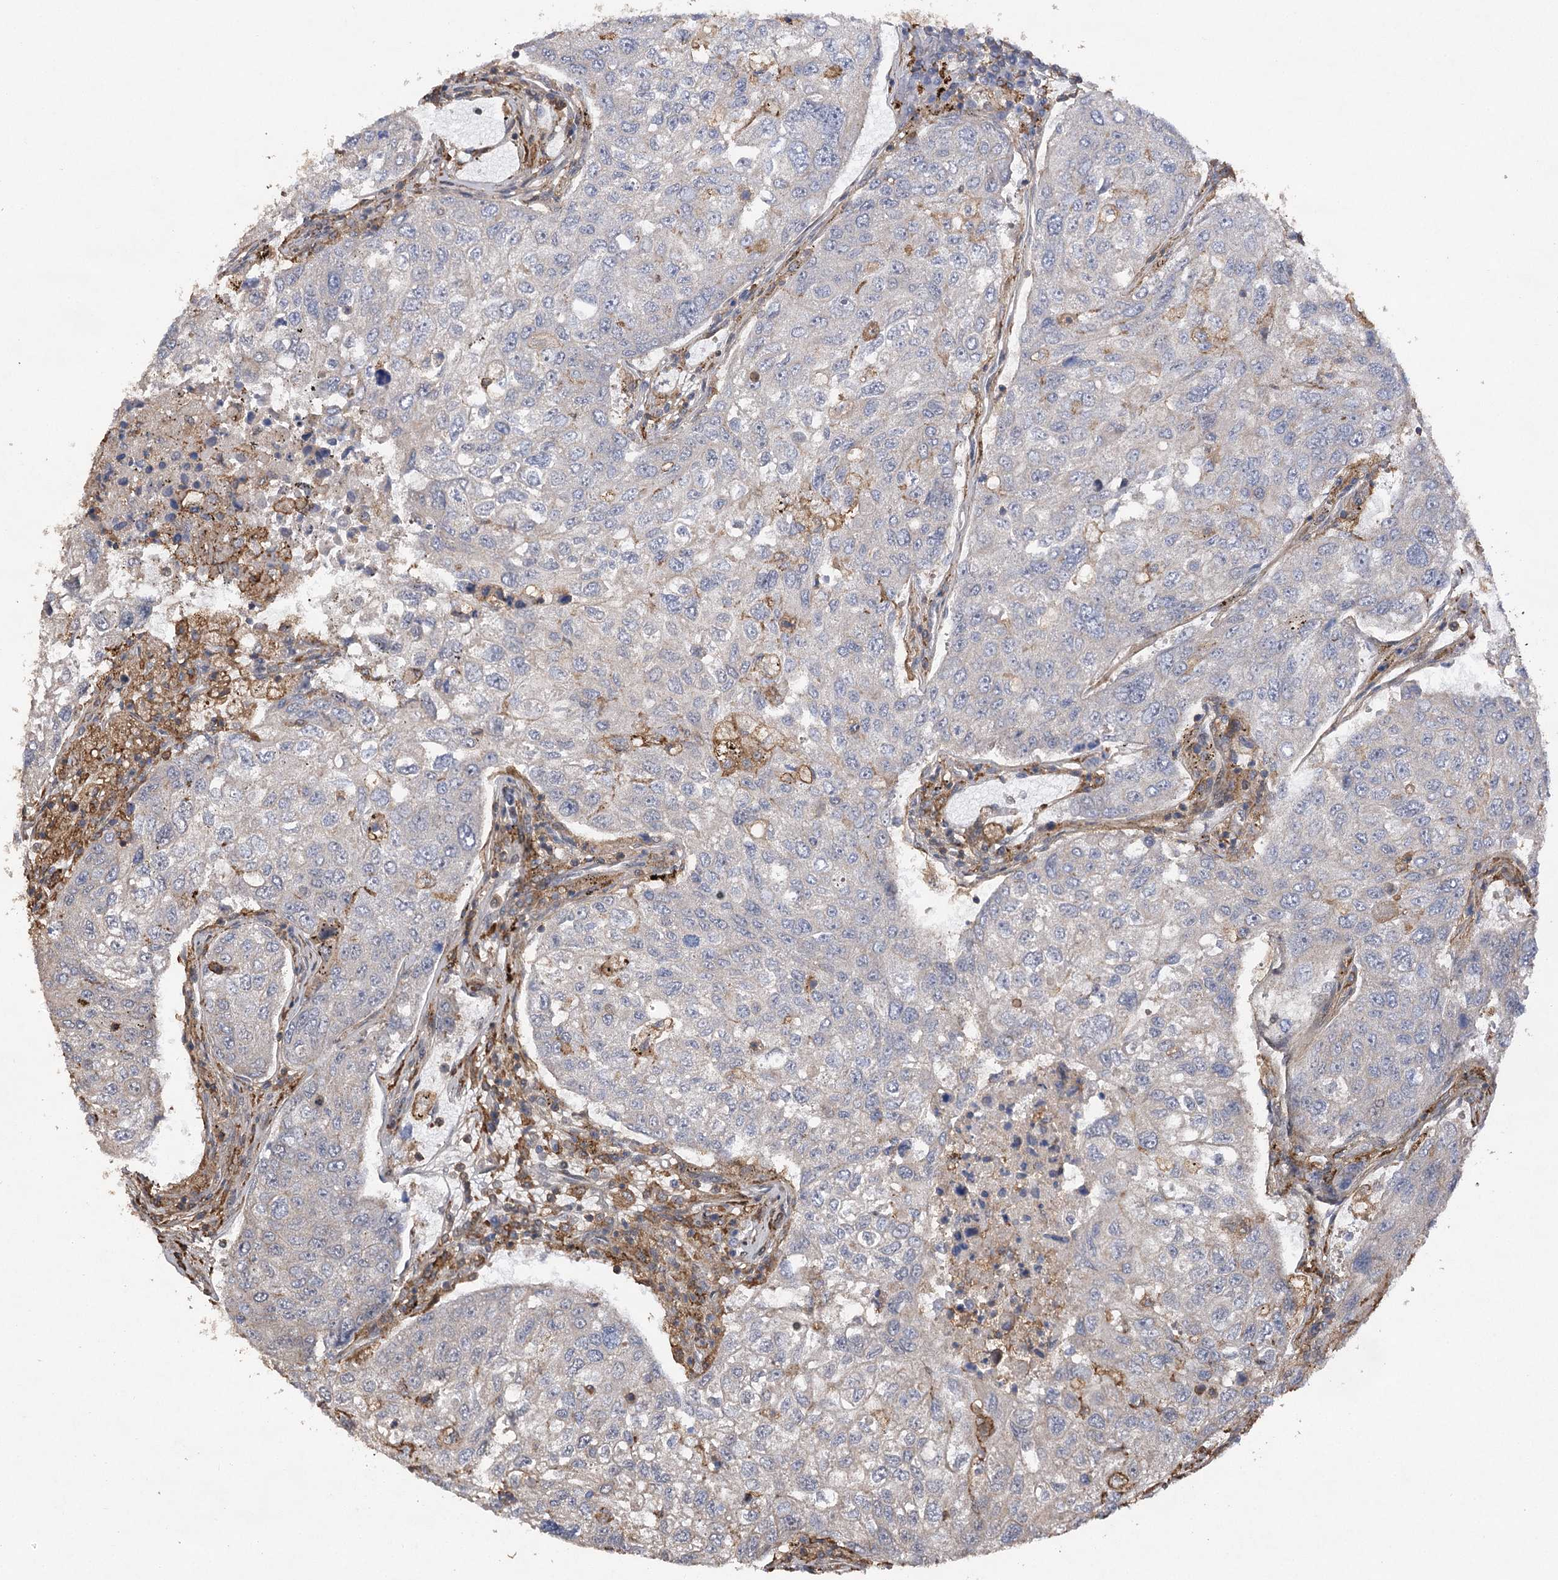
{"staining": {"intensity": "negative", "quantity": "none", "location": "none"}, "tissue": "urothelial cancer", "cell_type": "Tumor cells", "image_type": "cancer", "snomed": [{"axis": "morphology", "description": "Urothelial carcinoma, High grade"}, {"axis": "topography", "description": "Lymph node"}, {"axis": "topography", "description": "Urinary bladder"}], "caption": "Human high-grade urothelial carcinoma stained for a protein using IHC exhibits no staining in tumor cells.", "gene": "OBSL1", "patient": {"sex": "male", "age": 51}}